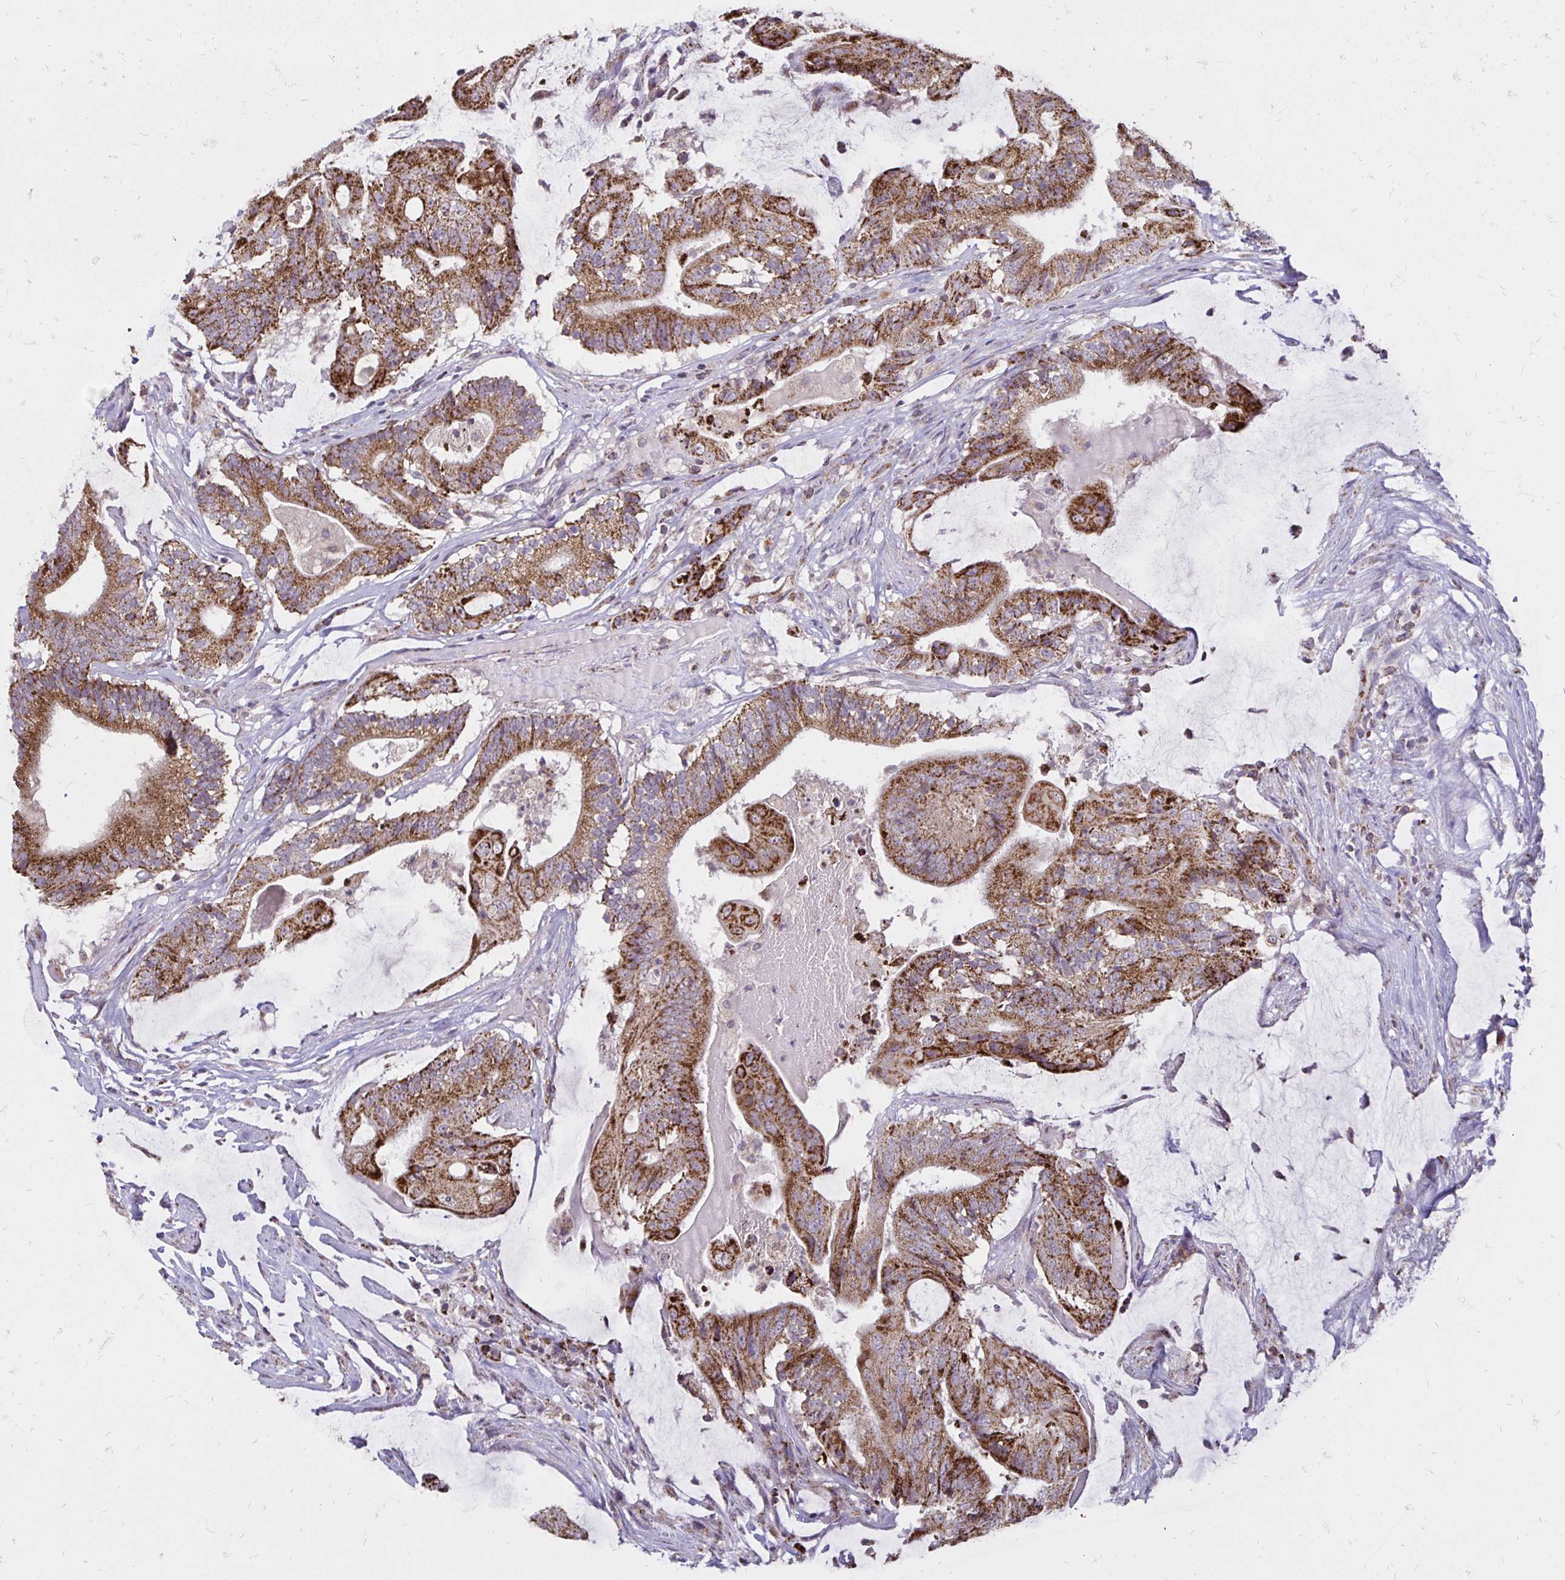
{"staining": {"intensity": "strong", "quantity": ">75%", "location": "cytoplasmic/membranous"}, "tissue": "colorectal cancer", "cell_type": "Tumor cells", "image_type": "cancer", "snomed": [{"axis": "morphology", "description": "Adenocarcinoma, NOS"}, {"axis": "topography", "description": "Colon"}], "caption": "IHC of human colorectal adenocarcinoma displays high levels of strong cytoplasmic/membranous staining in about >75% of tumor cells.", "gene": "IER3", "patient": {"sex": "female", "age": 43}}